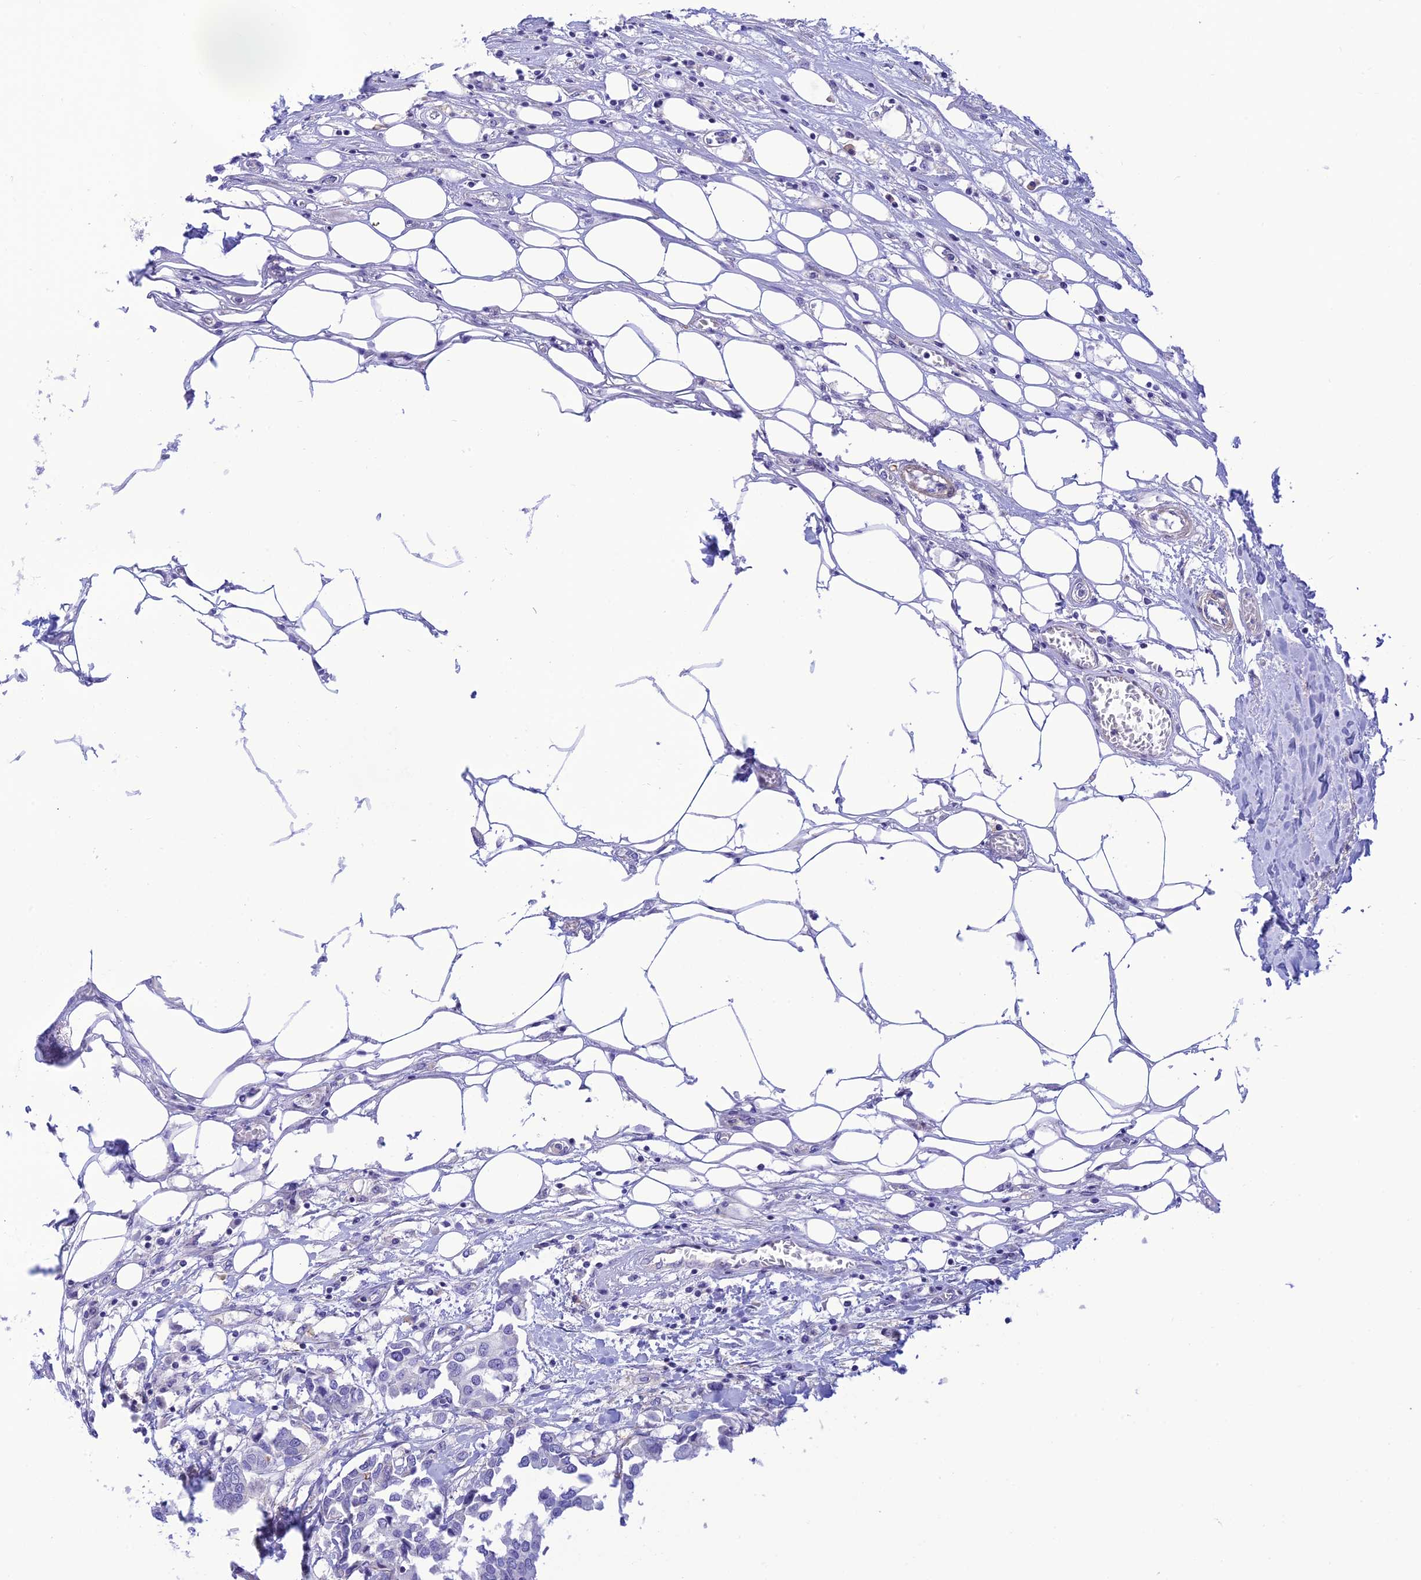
{"staining": {"intensity": "negative", "quantity": "none", "location": "none"}, "tissue": "breast cancer", "cell_type": "Tumor cells", "image_type": "cancer", "snomed": [{"axis": "morphology", "description": "Duct carcinoma"}, {"axis": "topography", "description": "Breast"}], "caption": "The image shows no significant positivity in tumor cells of breast cancer.", "gene": "ZDHHC16", "patient": {"sex": "female", "age": 83}}